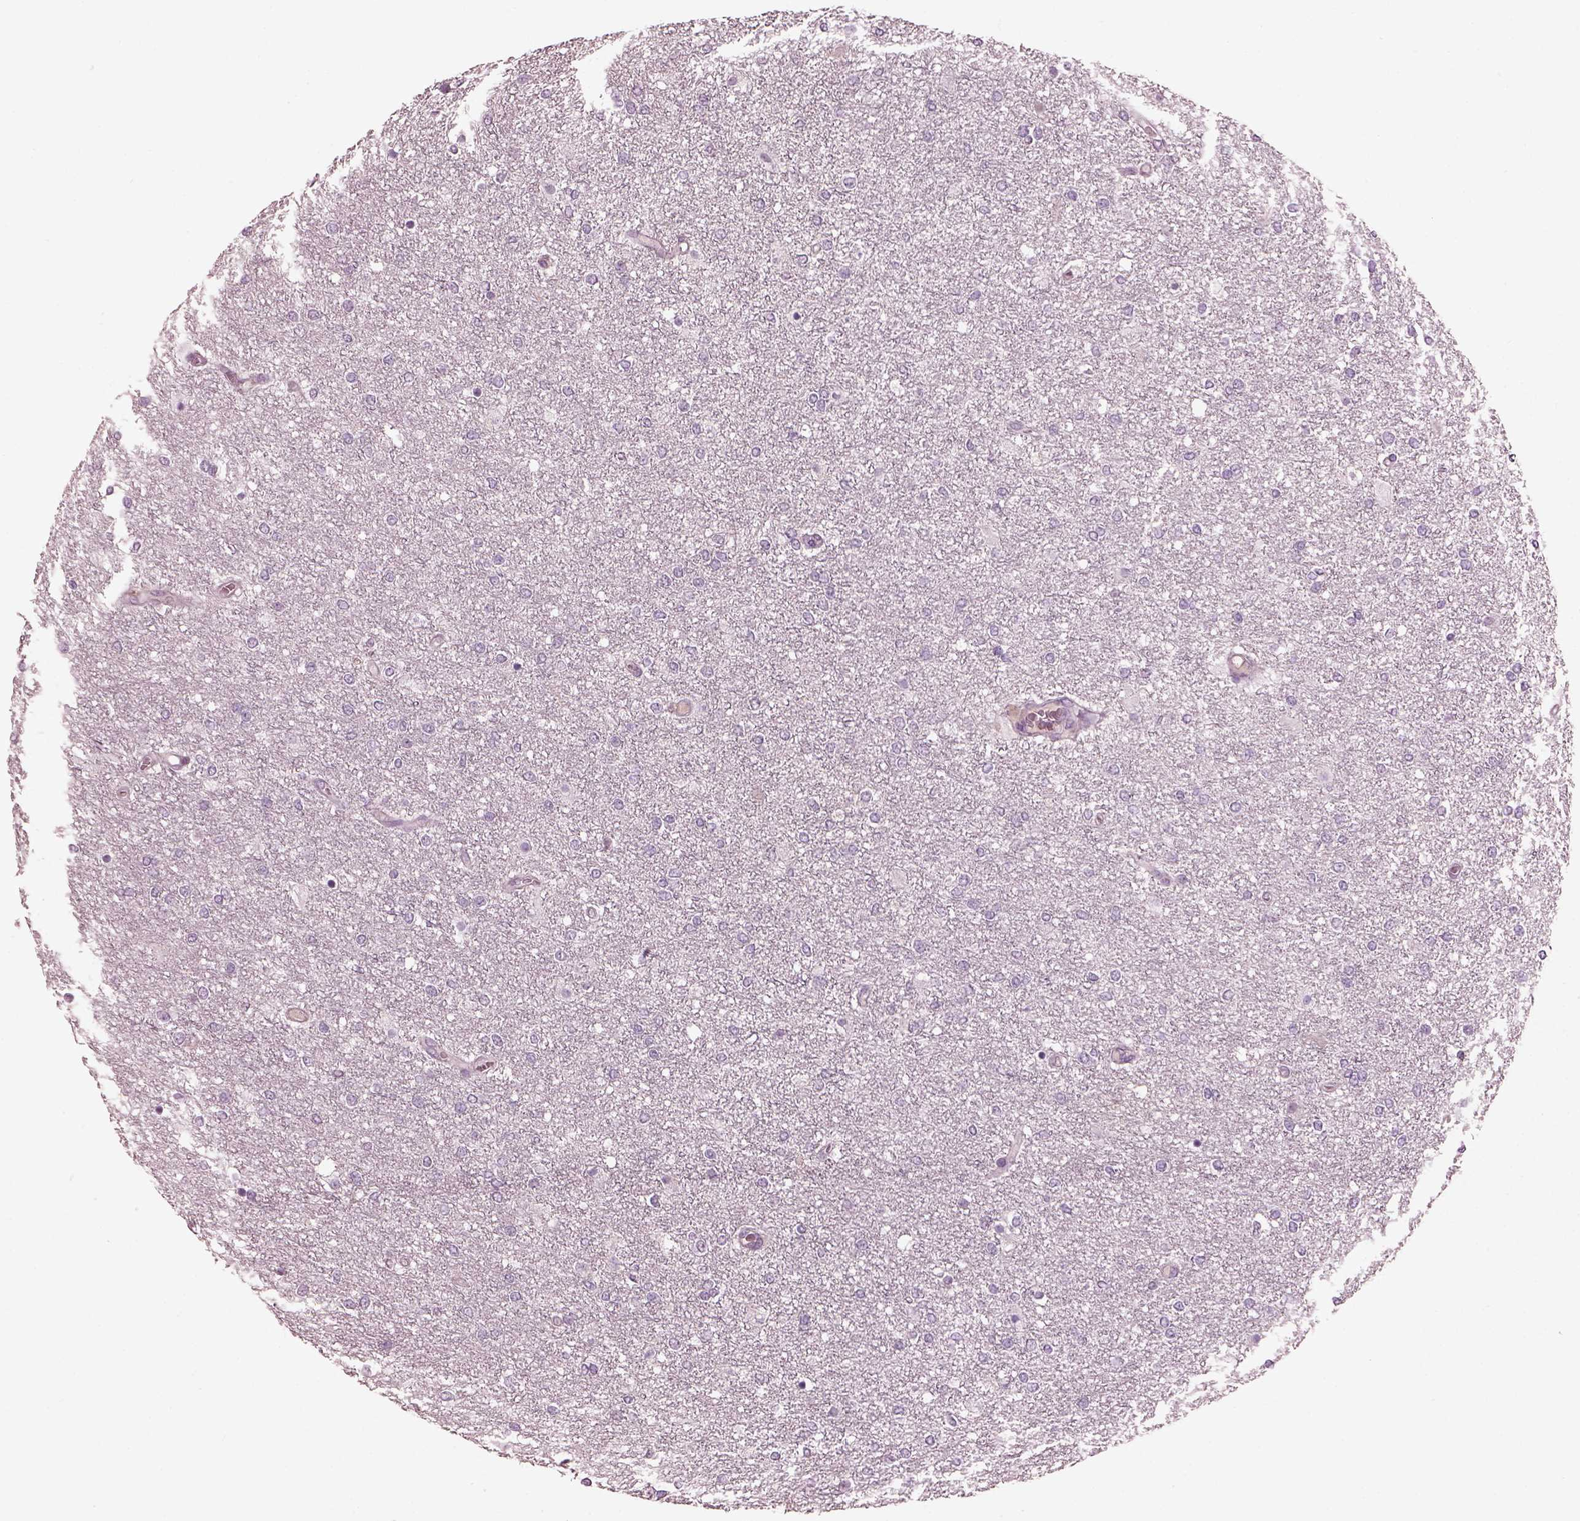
{"staining": {"intensity": "negative", "quantity": "none", "location": "none"}, "tissue": "glioma", "cell_type": "Tumor cells", "image_type": "cancer", "snomed": [{"axis": "morphology", "description": "Glioma, malignant, High grade"}, {"axis": "topography", "description": "Brain"}], "caption": "Immunohistochemistry (IHC) photomicrograph of glioma stained for a protein (brown), which displays no staining in tumor cells.", "gene": "PACRG", "patient": {"sex": "female", "age": 61}}